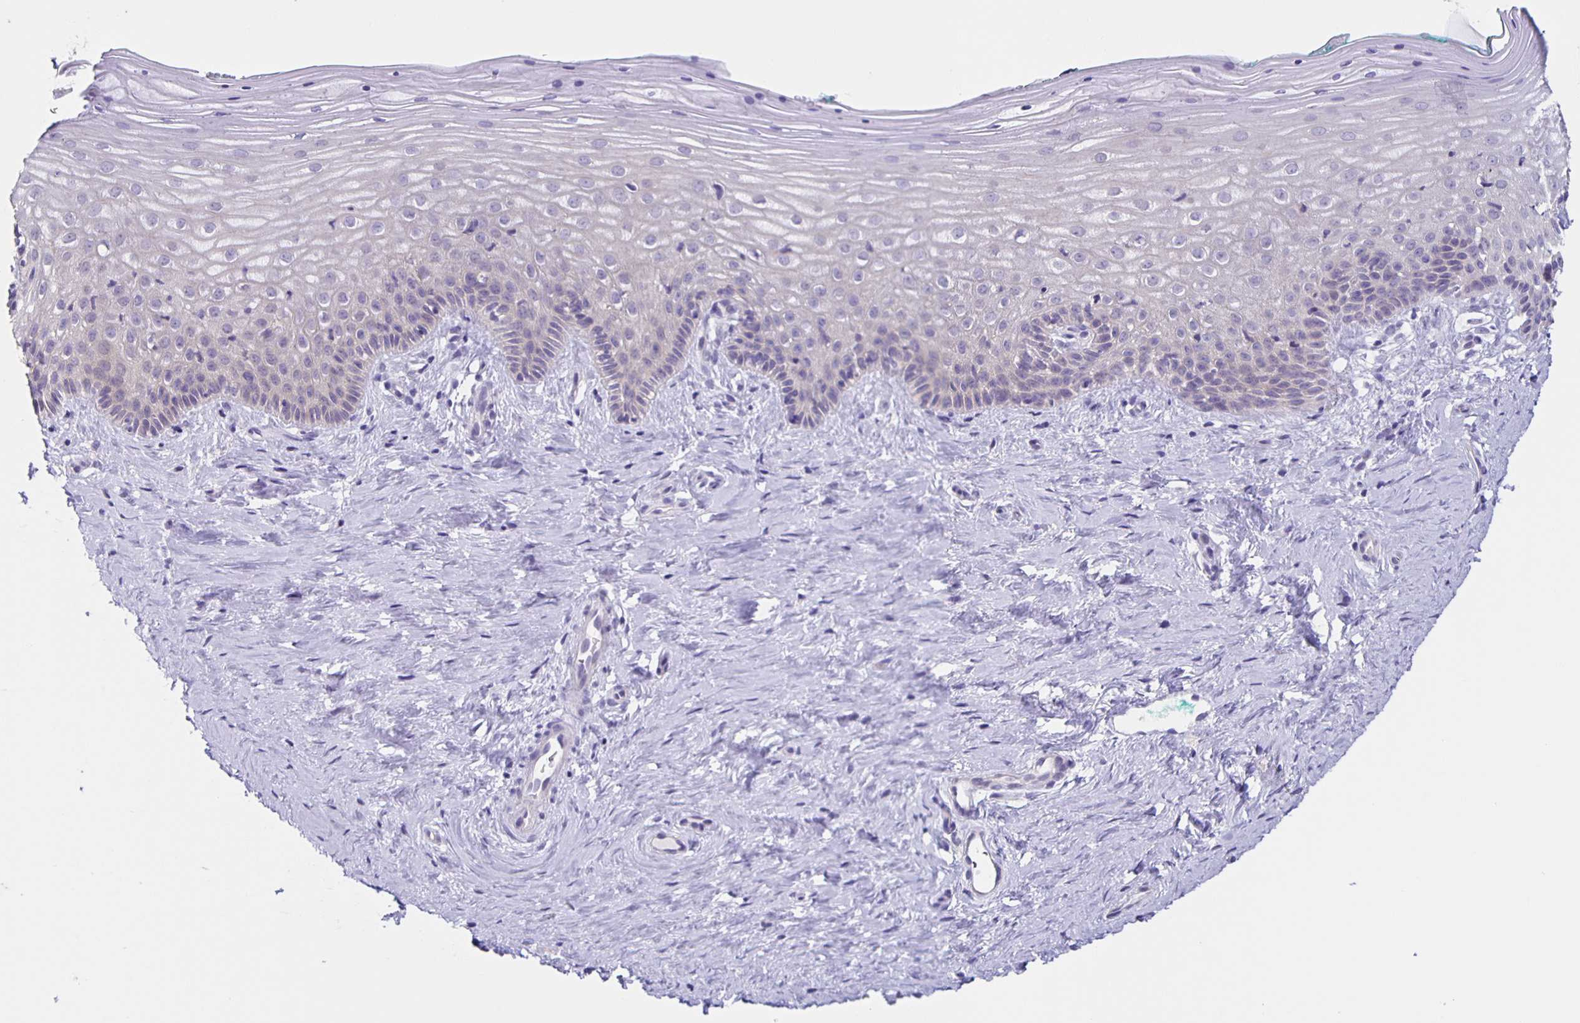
{"staining": {"intensity": "negative", "quantity": "none", "location": "none"}, "tissue": "vagina", "cell_type": "Squamous epithelial cells", "image_type": "normal", "snomed": [{"axis": "morphology", "description": "Normal tissue, NOS"}, {"axis": "topography", "description": "Vagina"}], "caption": "DAB immunohistochemical staining of normal vagina exhibits no significant positivity in squamous epithelial cells.", "gene": "SLC12A3", "patient": {"sex": "female", "age": 45}}